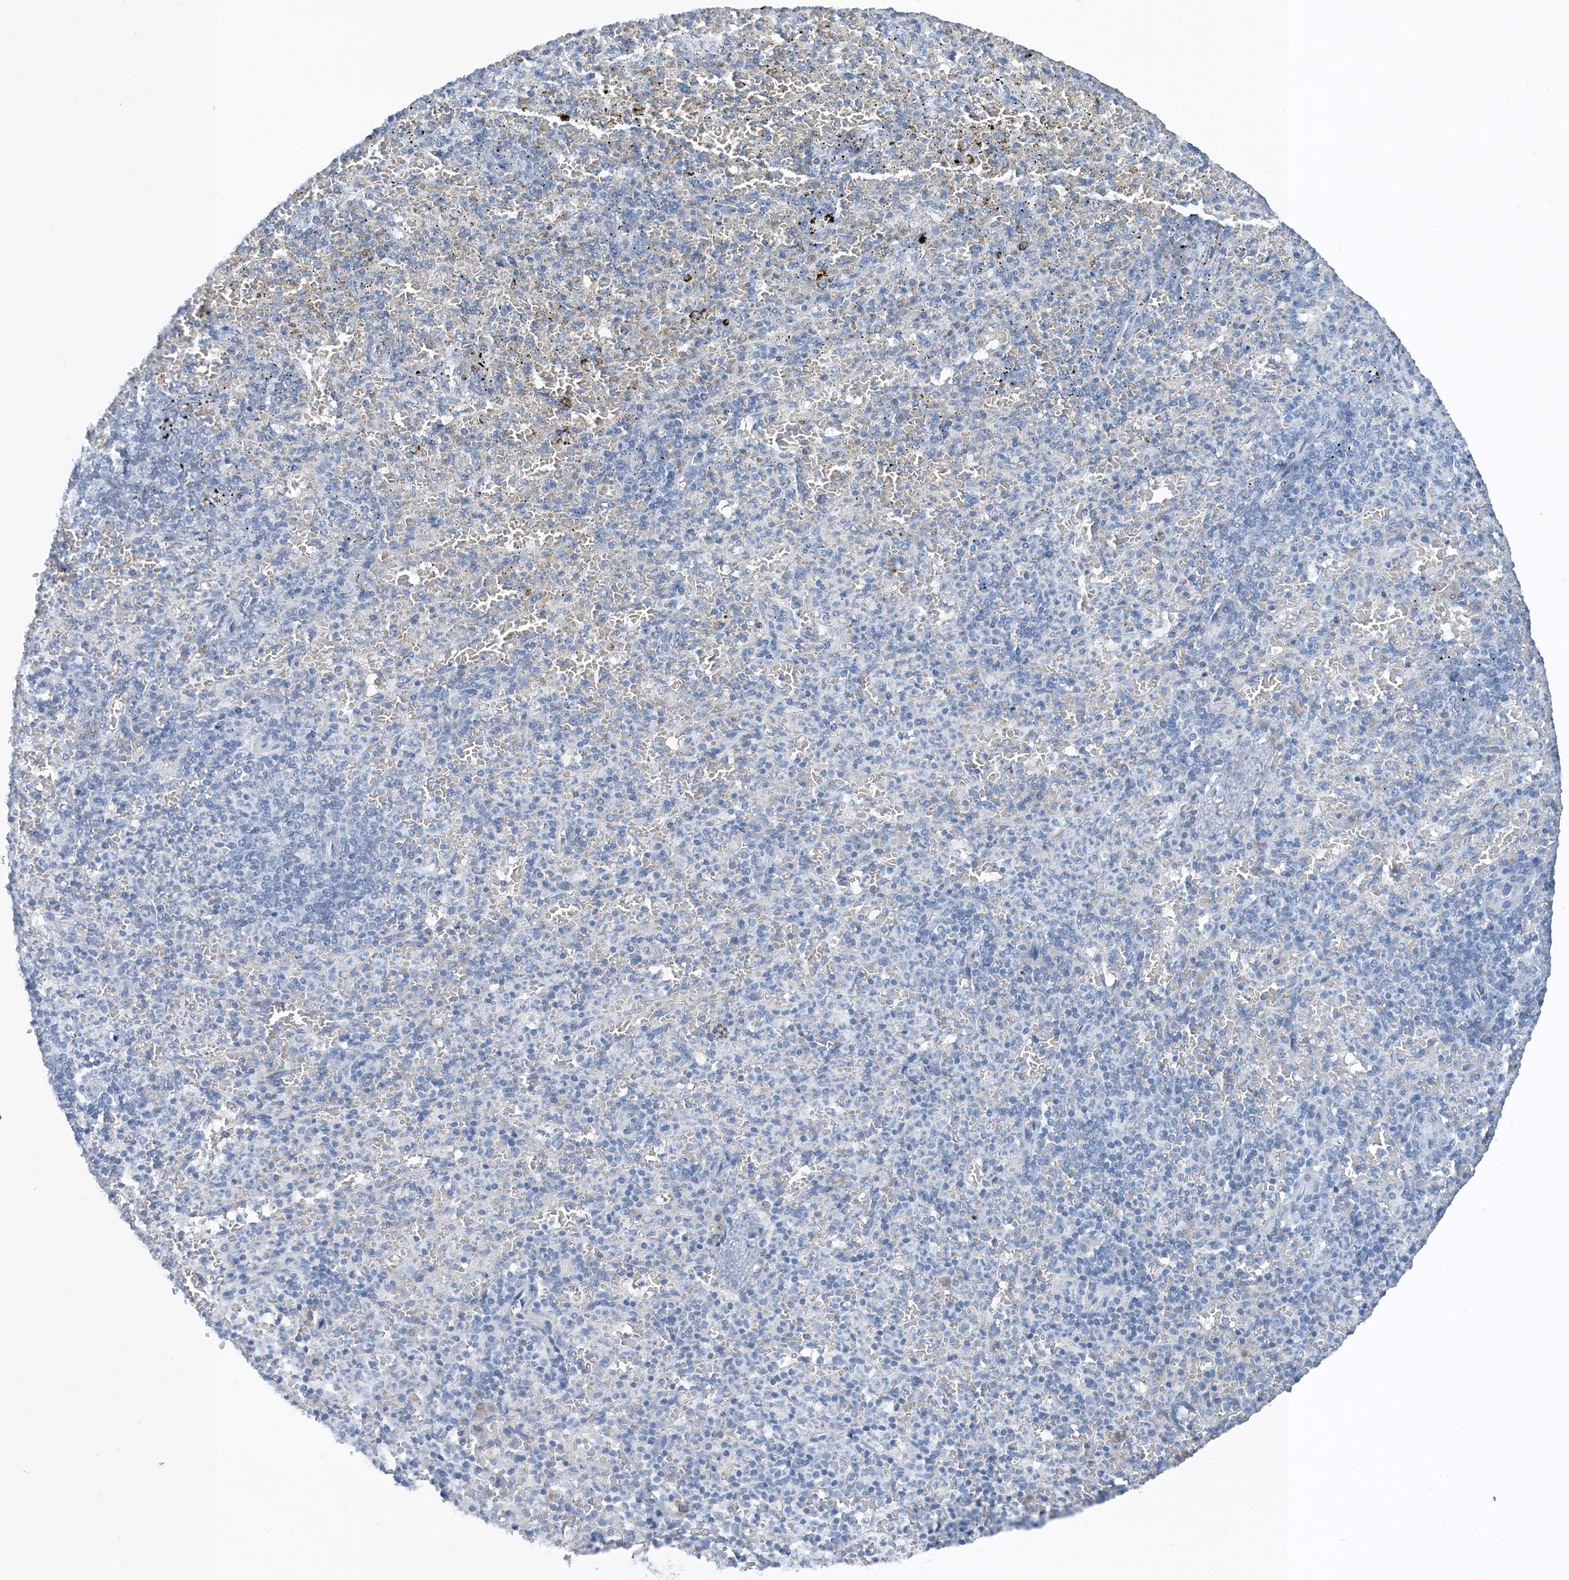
{"staining": {"intensity": "negative", "quantity": "none", "location": "none"}, "tissue": "spleen", "cell_type": "Cells in red pulp", "image_type": "normal", "snomed": [{"axis": "morphology", "description": "Normal tissue, NOS"}, {"axis": "topography", "description": "Spleen"}], "caption": "The IHC photomicrograph has no significant staining in cells in red pulp of spleen.", "gene": "CTRL", "patient": {"sex": "female", "age": 74}}